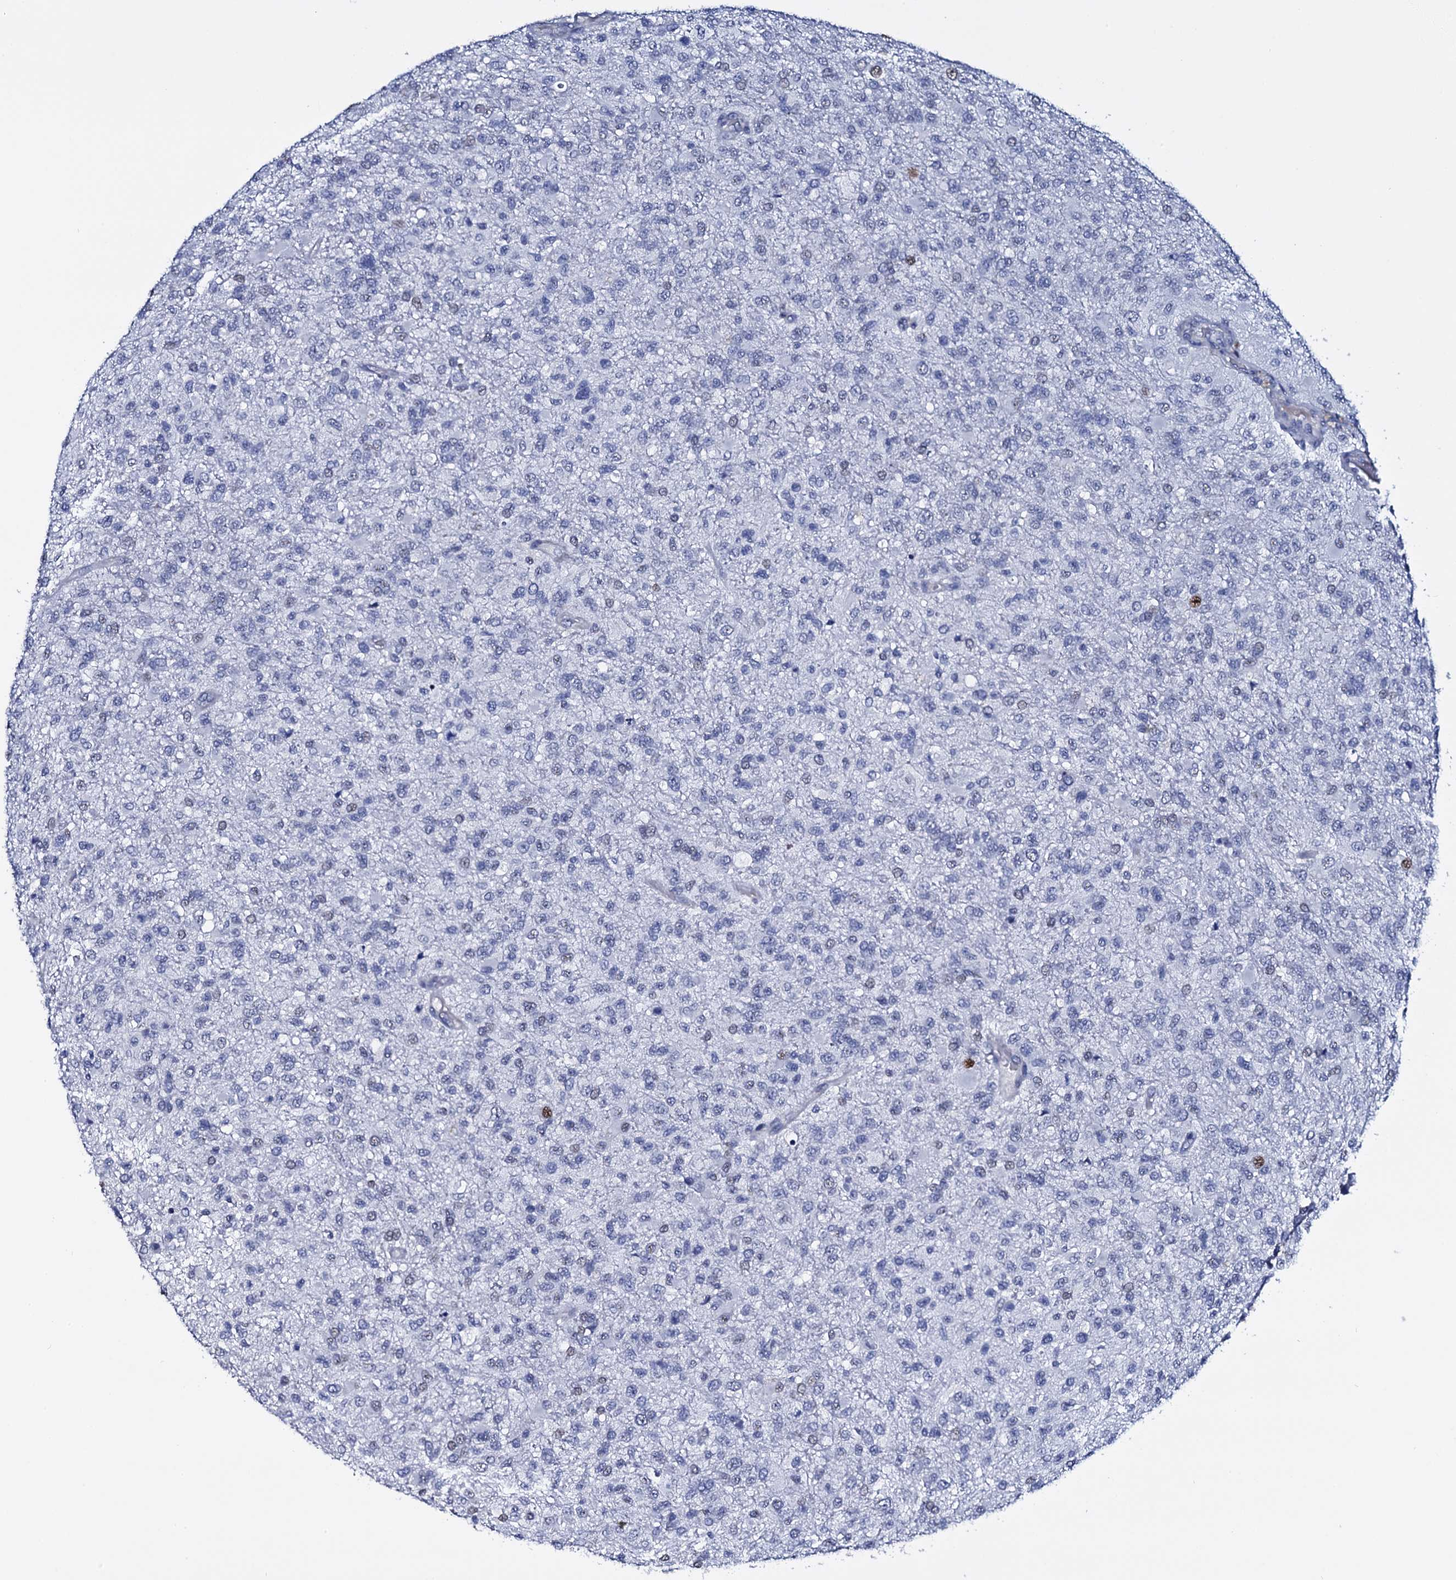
{"staining": {"intensity": "negative", "quantity": "none", "location": "none"}, "tissue": "glioma", "cell_type": "Tumor cells", "image_type": "cancer", "snomed": [{"axis": "morphology", "description": "Glioma, malignant, High grade"}, {"axis": "topography", "description": "Brain"}], "caption": "Malignant glioma (high-grade) was stained to show a protein in brown. There is no significant expression in tumor cells.", "gene": "NPM2", "patient": {"sex": "female", "age": 74}}